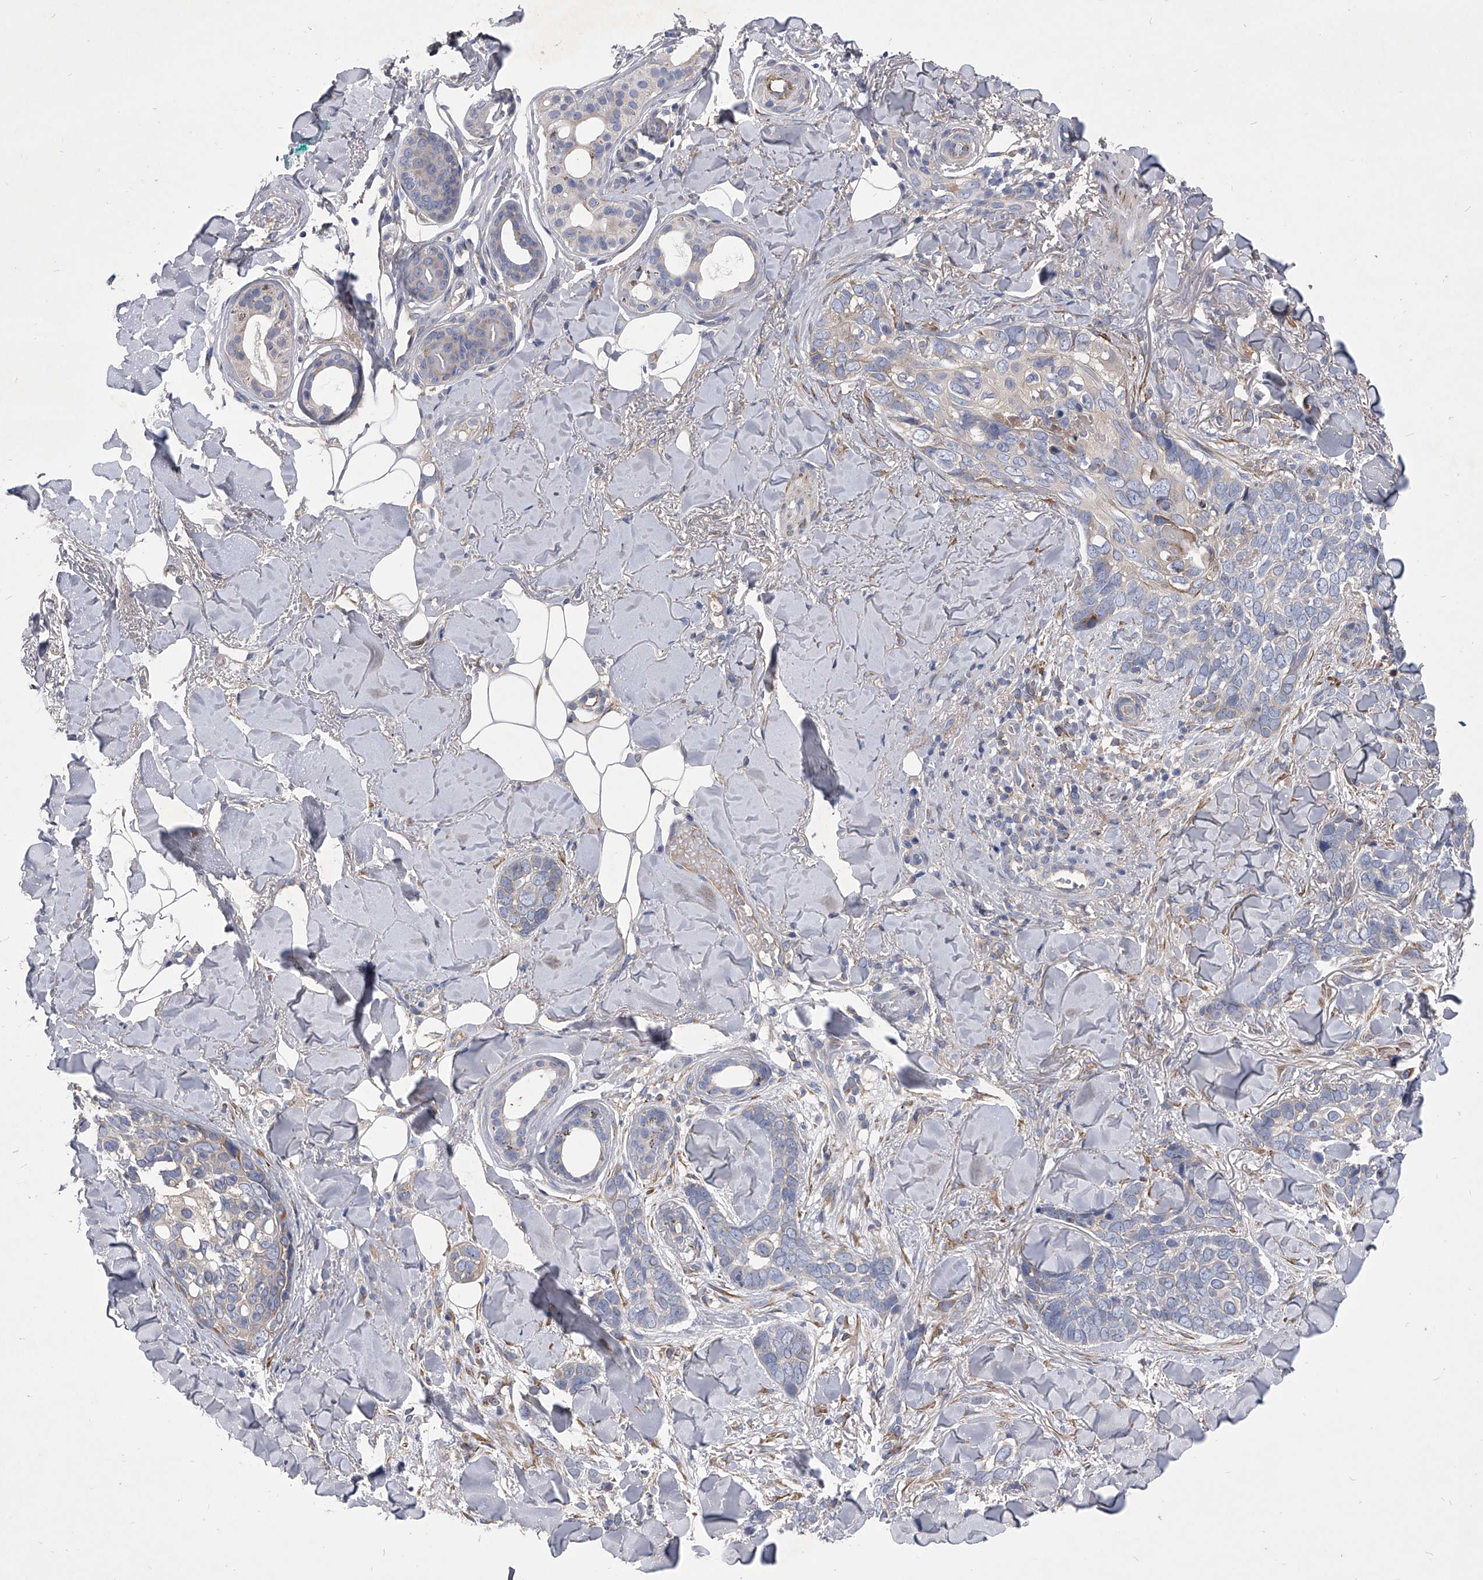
{"staining": {"intensity": "negative", "quantity": "none", "location": "none"}, "tissue": "skin cancer", "cell_type": "Tumor cells", "image_type": "cancer", "snomed": [{"axis": "morphology", "description": "Basal cell carcinoma"}, {"axis": "topography", "description": "Skin"}], "caption": "Immunohistochemistry (IHC) micrograph of neoplastic tissue: skin cancer stained with DAB demonstrates no significant protein positivity in tumor cells.", "gene": "CCR4", "patient": {"sex": "female", "age": 82}}